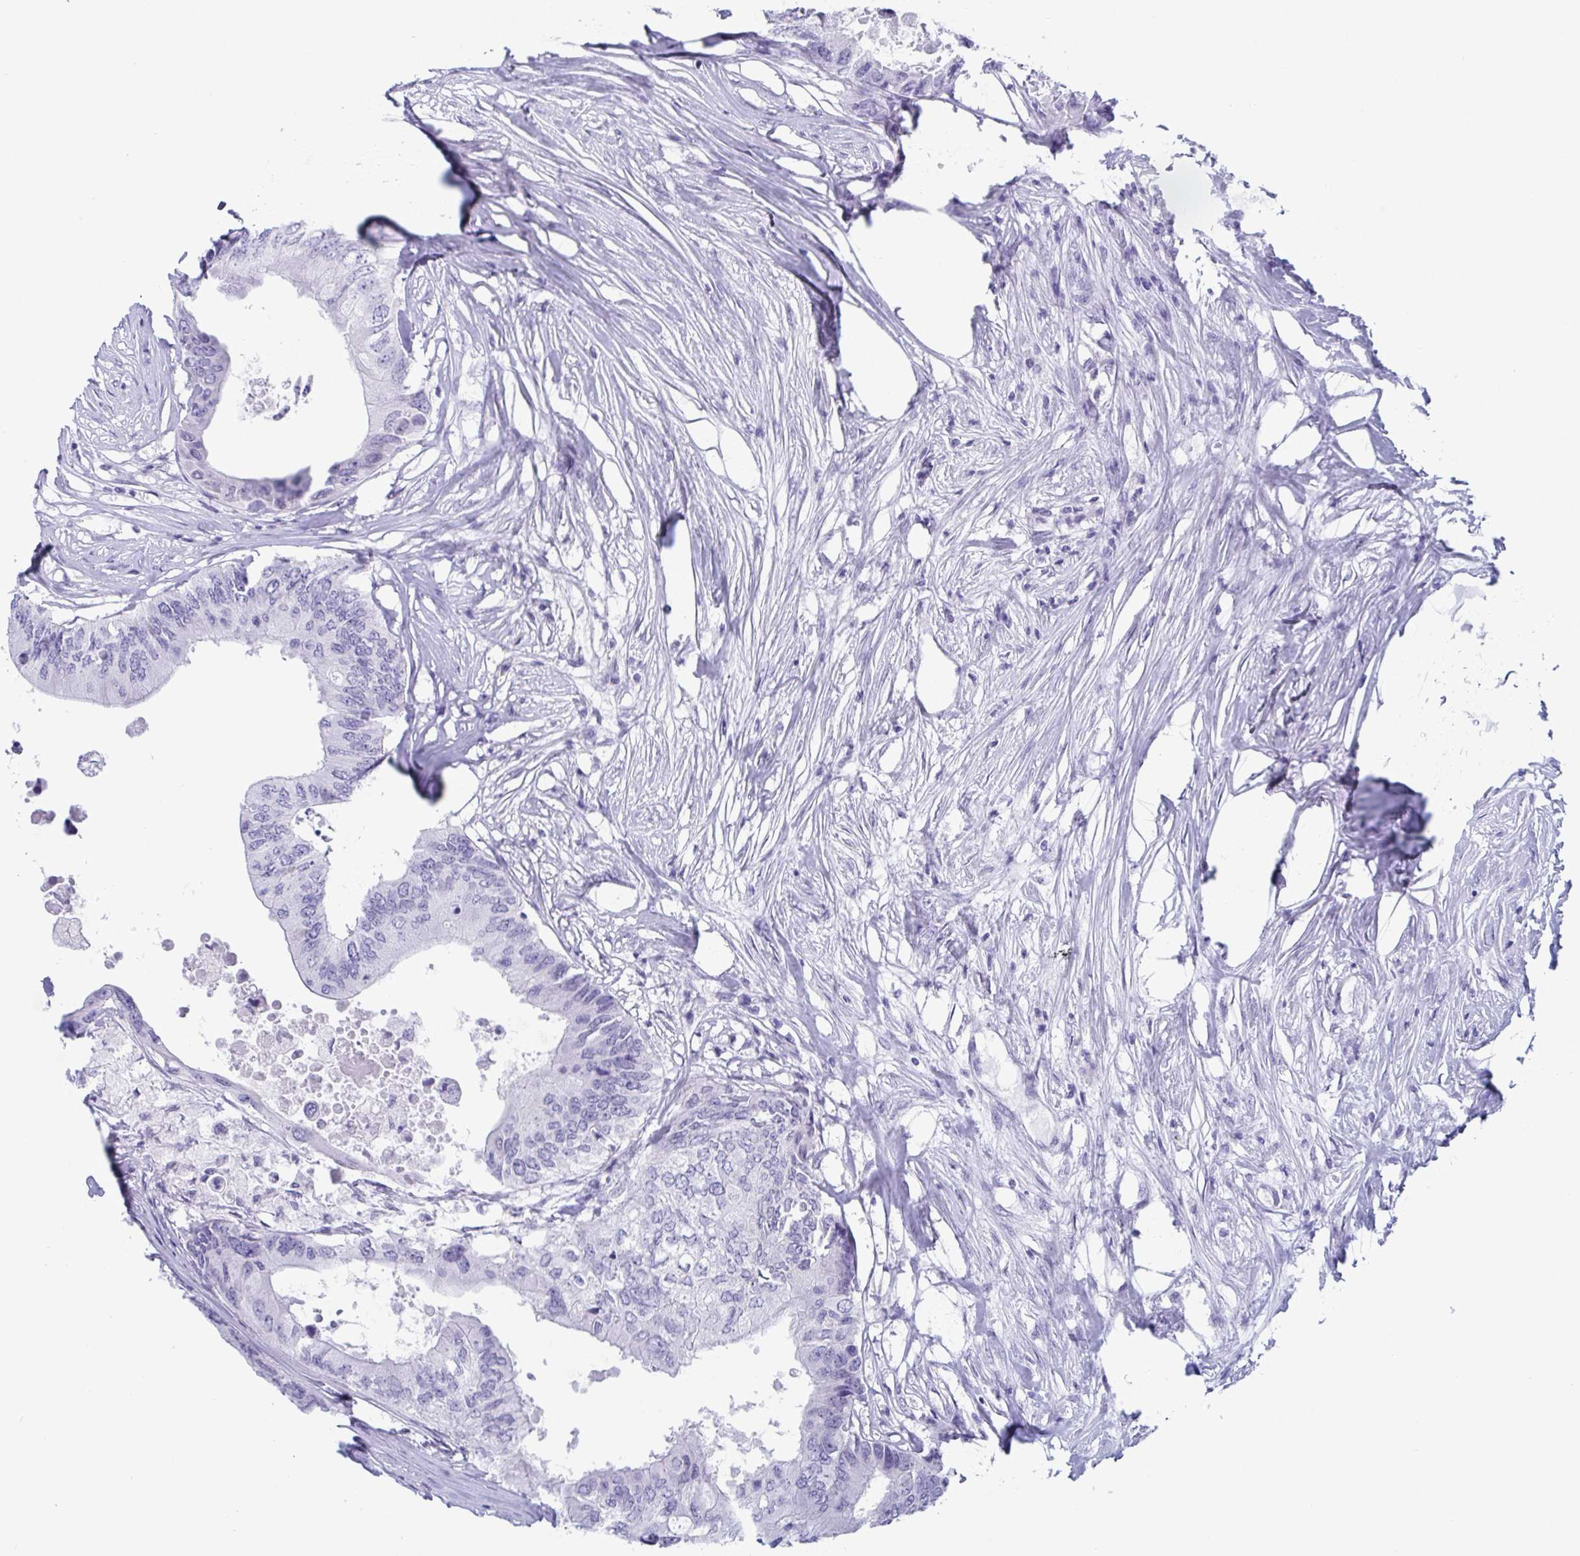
{"staining": {"intensity": "negative", "quantity": "none", "location": "none"}, "tissue": "colorectal cancer", "cell_type": "Tumor cells", "image_type": "cancer", "snomed": [{"axis": "morphology", "description": "Adenocarcinoma, NOS"}, {"axis": "topography", "description": "Colon"}], "caption": "This photomicrograph is of colorectal adenocarcinoma stained with immunohistochemistry (IHC) to label a protein in brown with the nuclei are counter-stained blue. There is no expression in tumor cells.", "gene": "CDX4", "patient": {"sex": "male", "age": 71}}